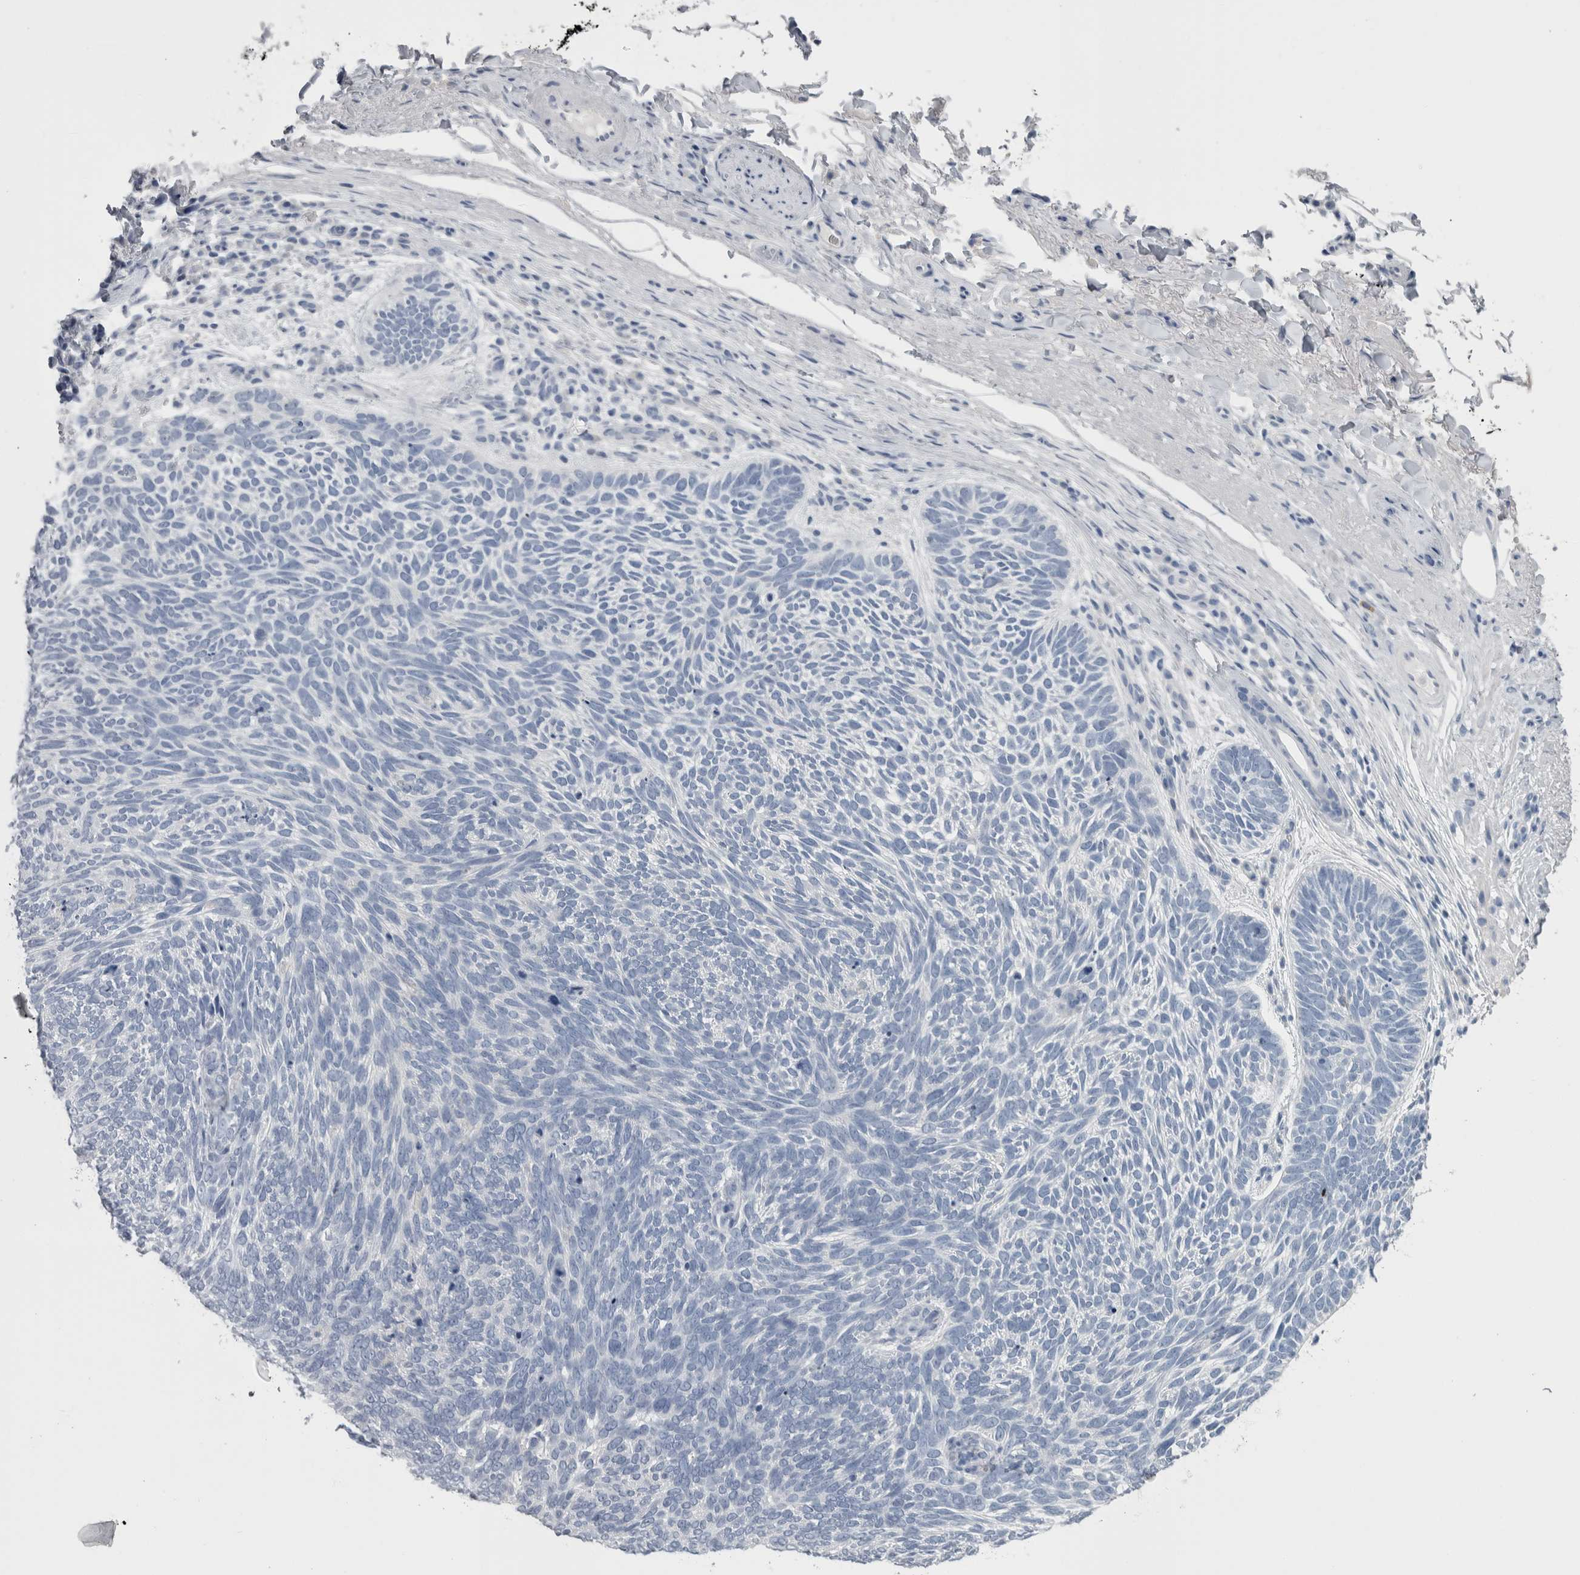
{"staining": {"intensity": "negative", "quantity": "none", "location": "none"}, "tissue": "skin cancer", "cell_type": "Tumor cells", "image_type": "cancer", "snomed": [{"axis": "morphology", "description": "Basal cell carcinoma"}, {"axis": "topography", "description": "Skin"}], "caption": "This is an immunohistochemistry photomicrograph of skin cancer (basal cell carcinoma). There is no positivity in tumor cells.", "gene": "MSMB", "patient": {"sex": "female", "age": 85}}